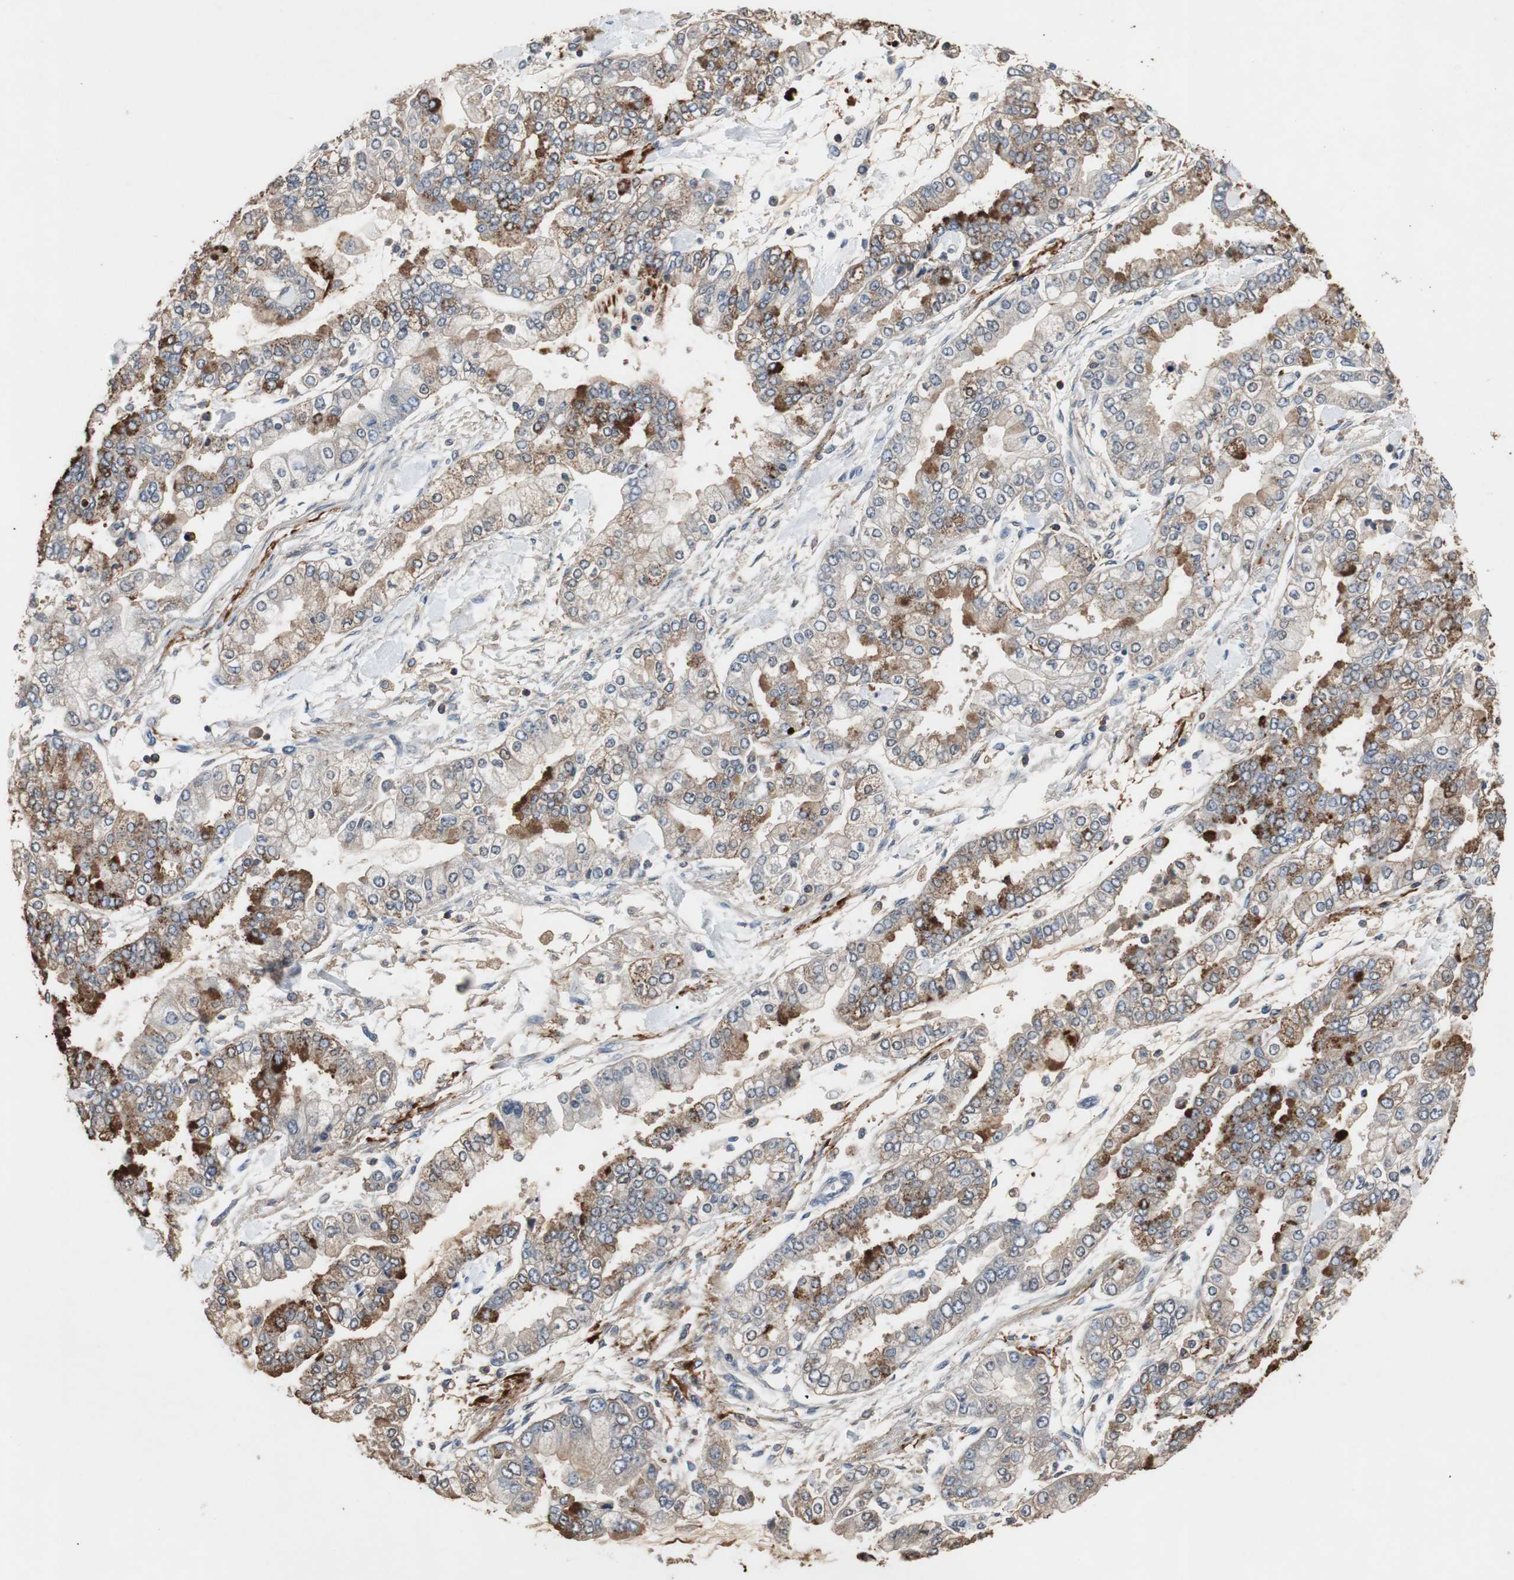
{"staining": {"intensity": "weak", "quantity": "25%-75%", "location": "cytoplasmic/membranous"}, "tissue": "stomach cancer", "cell_type": "Tumor cells", "image_type": "cancer", "snomed": [{"axis": "morphology", "description": "Normal tissue, NOS"}, {"axis": "morphology", "description": "Adenocarcinoma, NOS"}, {"axis": "topography", "description": "Stomach, upper"}, {"axis": "topography", "description": "Stomach"}], "caption": "Stomach cancer (adenocarcinoma) was stained to show a protein in brown. There is low levels of weak cytoplasmic/membranous positivity in approximately 25%-75% of tumor cells. Using DAB (3,3'-diaminobenzidine) (brown) and hematoxylin (blue) stains, captured at high magnification using brightfield microscopy.", "gene": "TNFRSF14", "patient": {"sex": "male", "age": 76}}